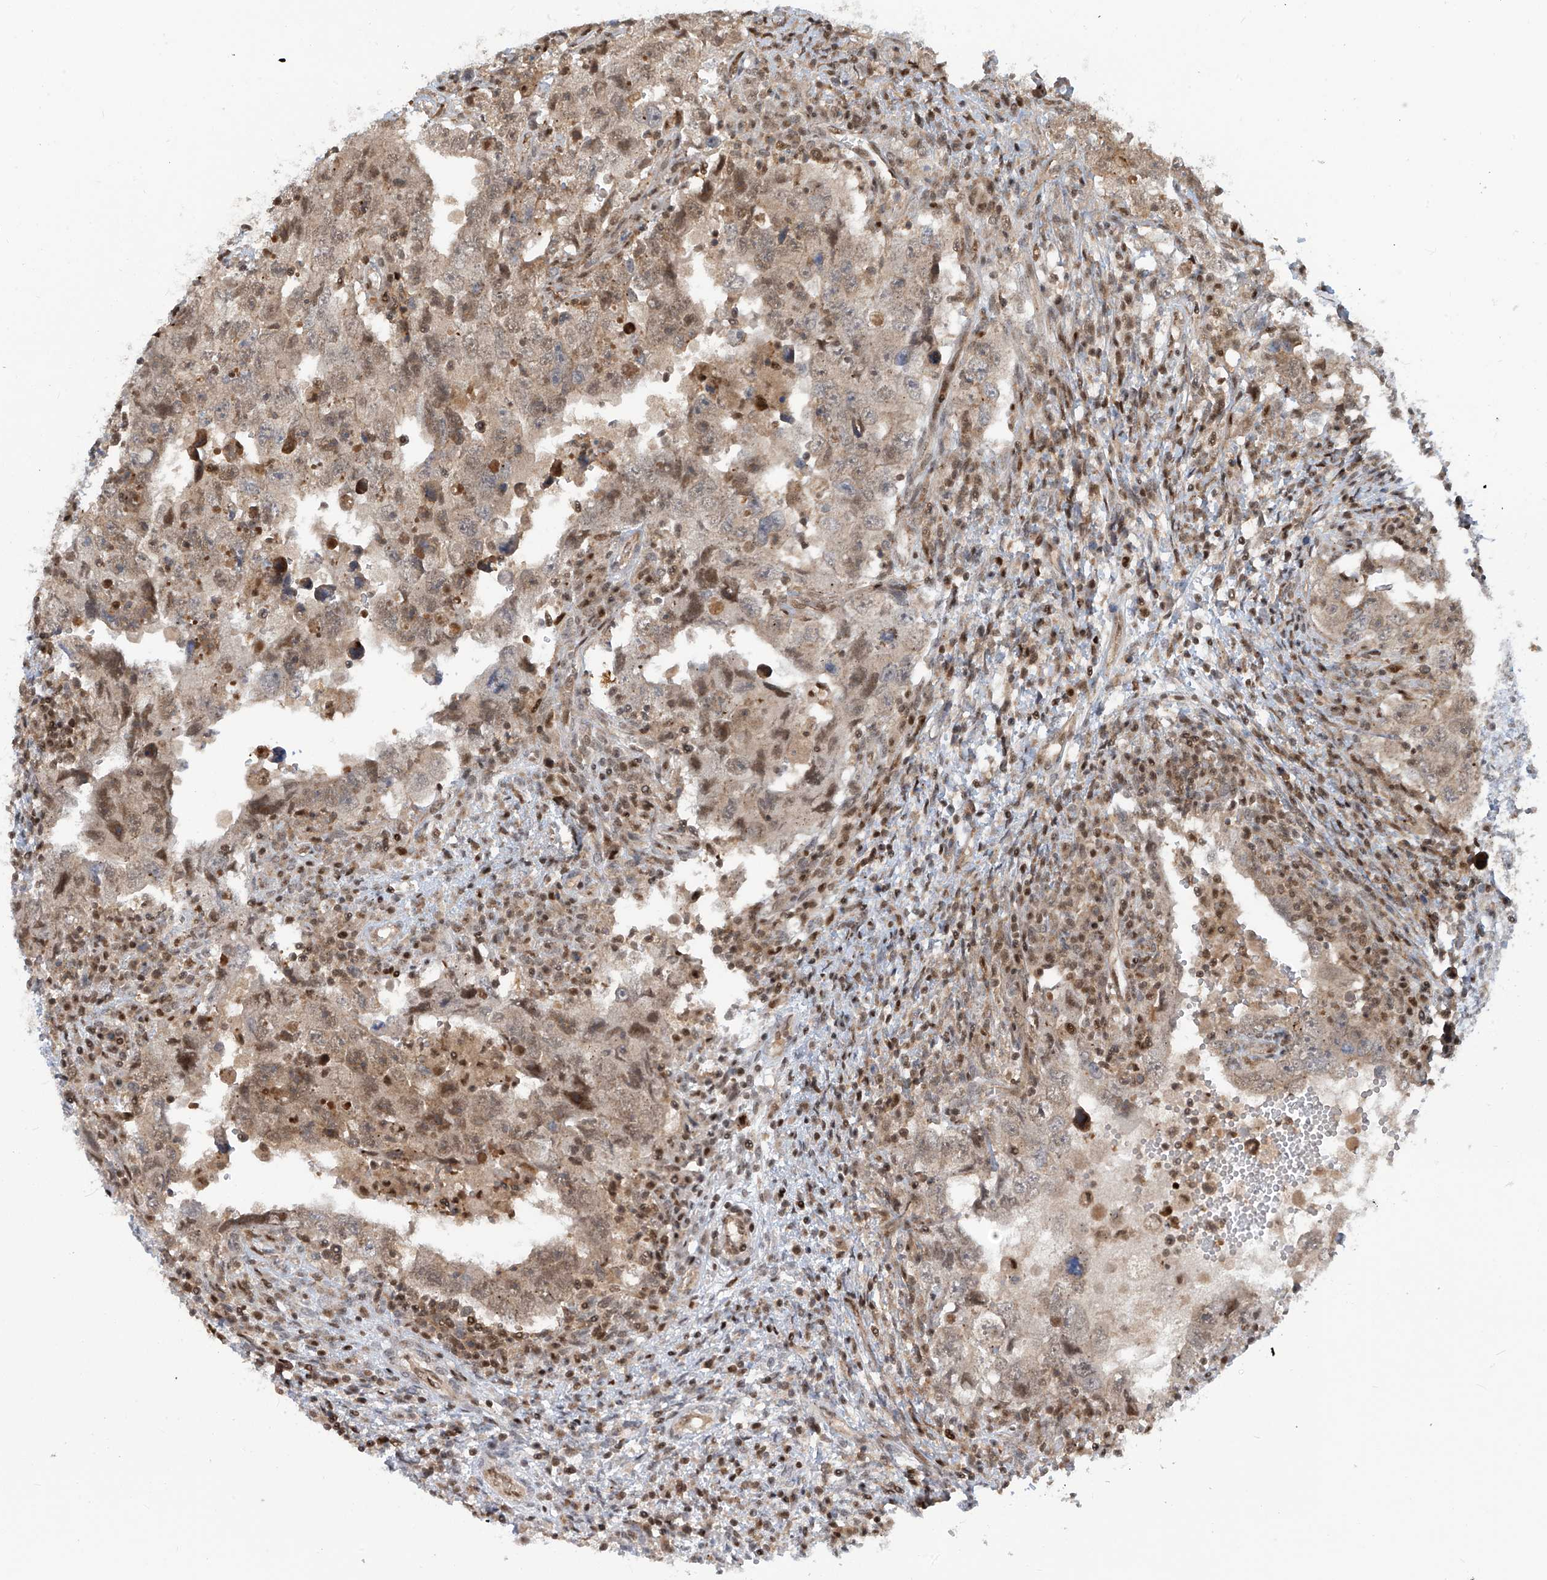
{"staining": {"intensity": "moderate", "quantity": ">75%", "location": "cytoplasmic/membranous,nuclear"}, "tissue": "testis cancer", "cell_type": "Tumor cells", "image_type": "cancer", "snomed": [{"axis": "morphology", "description": "Carcinoma, Embryonal, NOS"}, {"axis": "topography", "description": "Testis"}], "caption": "Immunohistochemical staining of testis cancer demonstrates moderate cytoplasmic/membranous and nuclear protein expression in approximately >75% of tumor cells.", "gene": "LAGE3", "patient": {"sex": "male", "age": 26}}